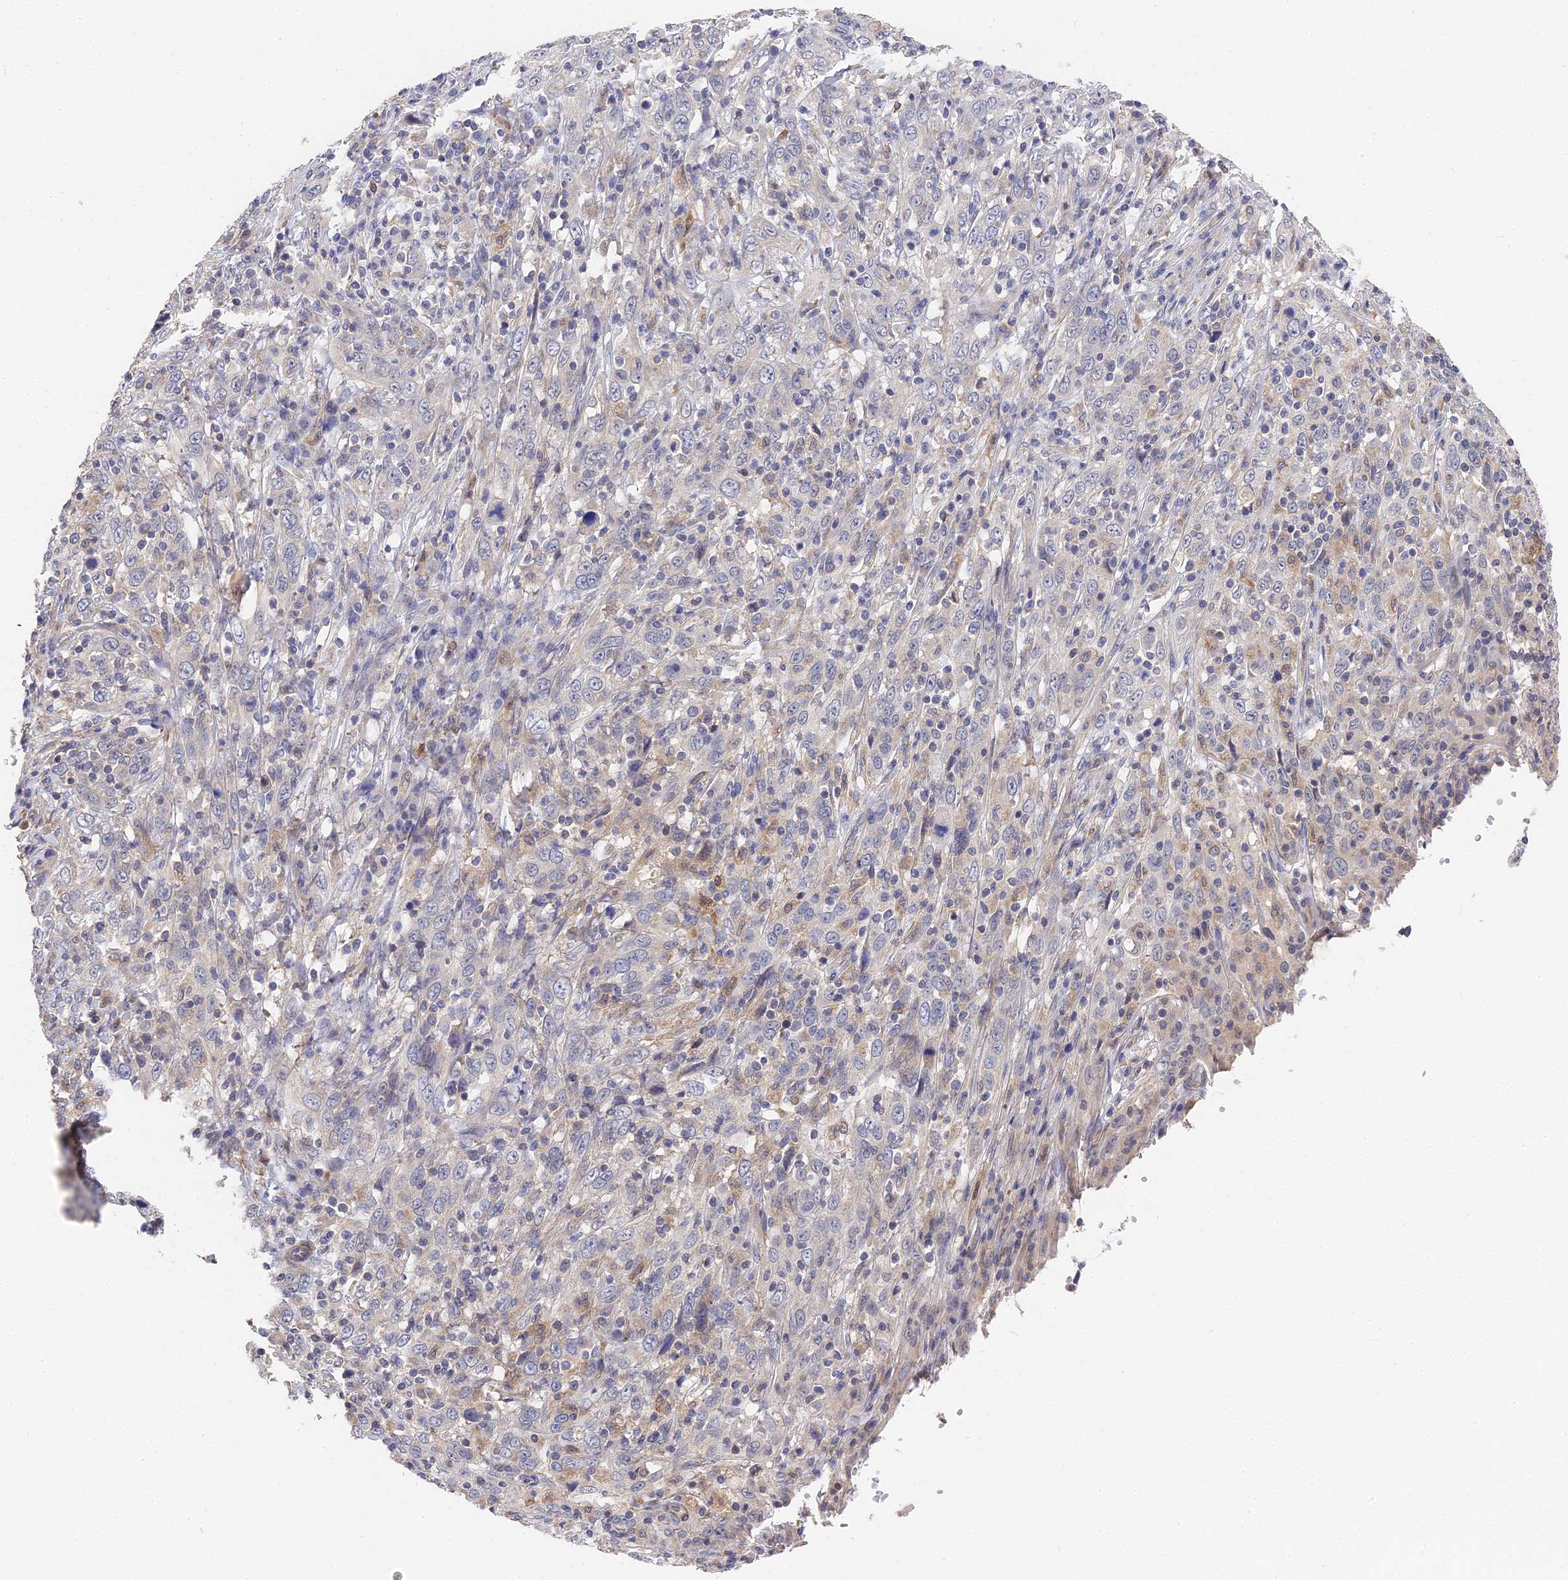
{"staining": {"intensity": "negative", "quantity": "none", "location": "none"}, "tissue": "cervical cancer", "cell_type": "Tumor cells", "image_type": "cancer", "snomed": [{"axis": "morphology", "description": "Squamous cell carcinoma, NOS"}, {"axis": "topography", "description": "Cervix"}], "caption": "Immunohistochemistry photomicrograph of neoplastic tissue: cervical cancer stained with DAB (3,3'-diaminobenzidine) displays no significant protein staining in tumor cells.", "gene": "CCDC113", "patient": {"sex": "female", "age": 46}}